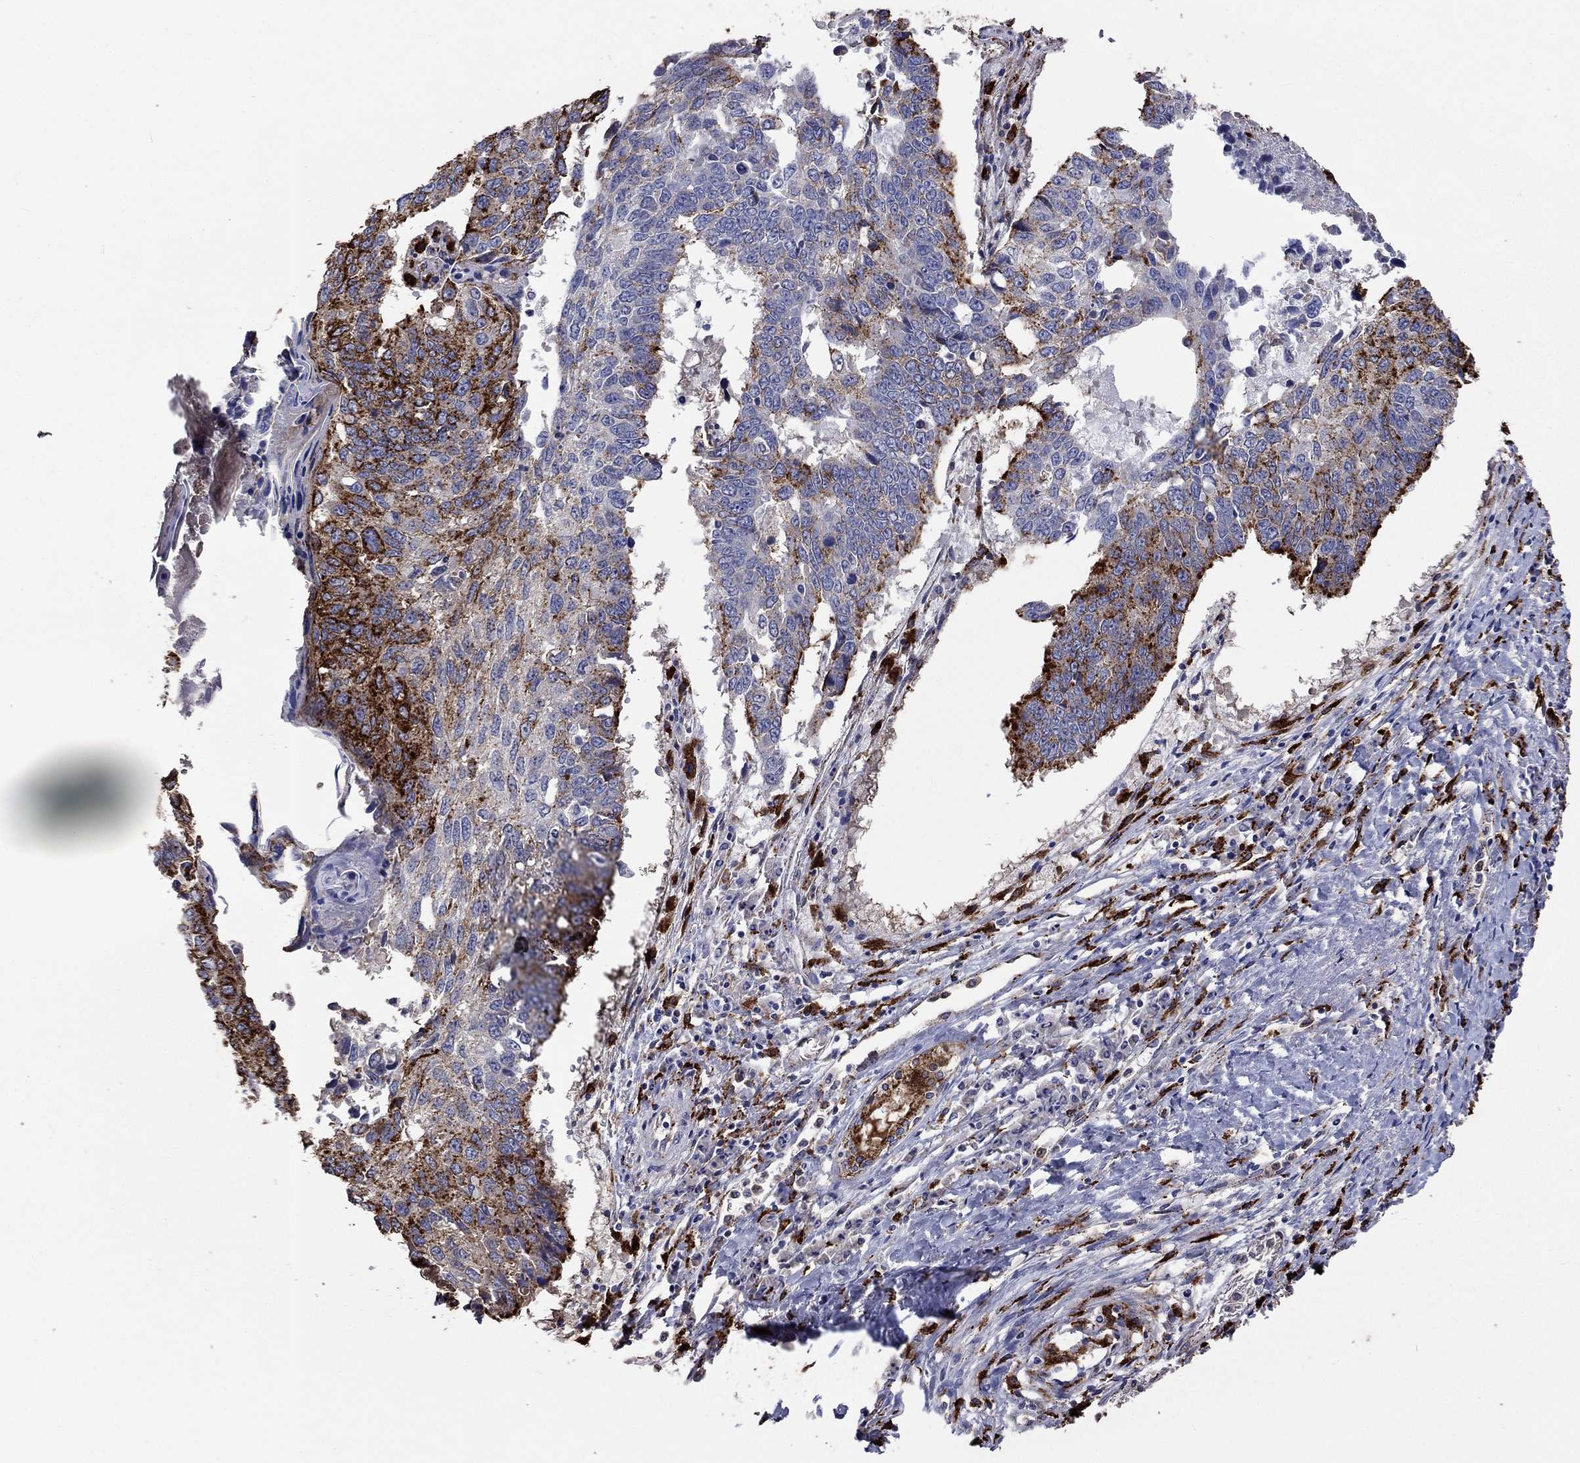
{"staining": {"intensity": "strong", "quantity": "25%-75%", "location": "cytoplasmic/membranous"}, "tissue": "lung cancer", "cell_type": "Tumor cells", "image_type": "cancer", "snomed": [{"axis": "morphology", "description": "Squamous cell carcinoma, NOS"}, {"axis": "topography", "description": "Lung"}], "caption": "Lung cancer (squamous cell carcinoma) stained with a protein marker displays strong staining in tumor cells.", "gene": "CTSB", "patient": {"sex": "male", "age": 73}}